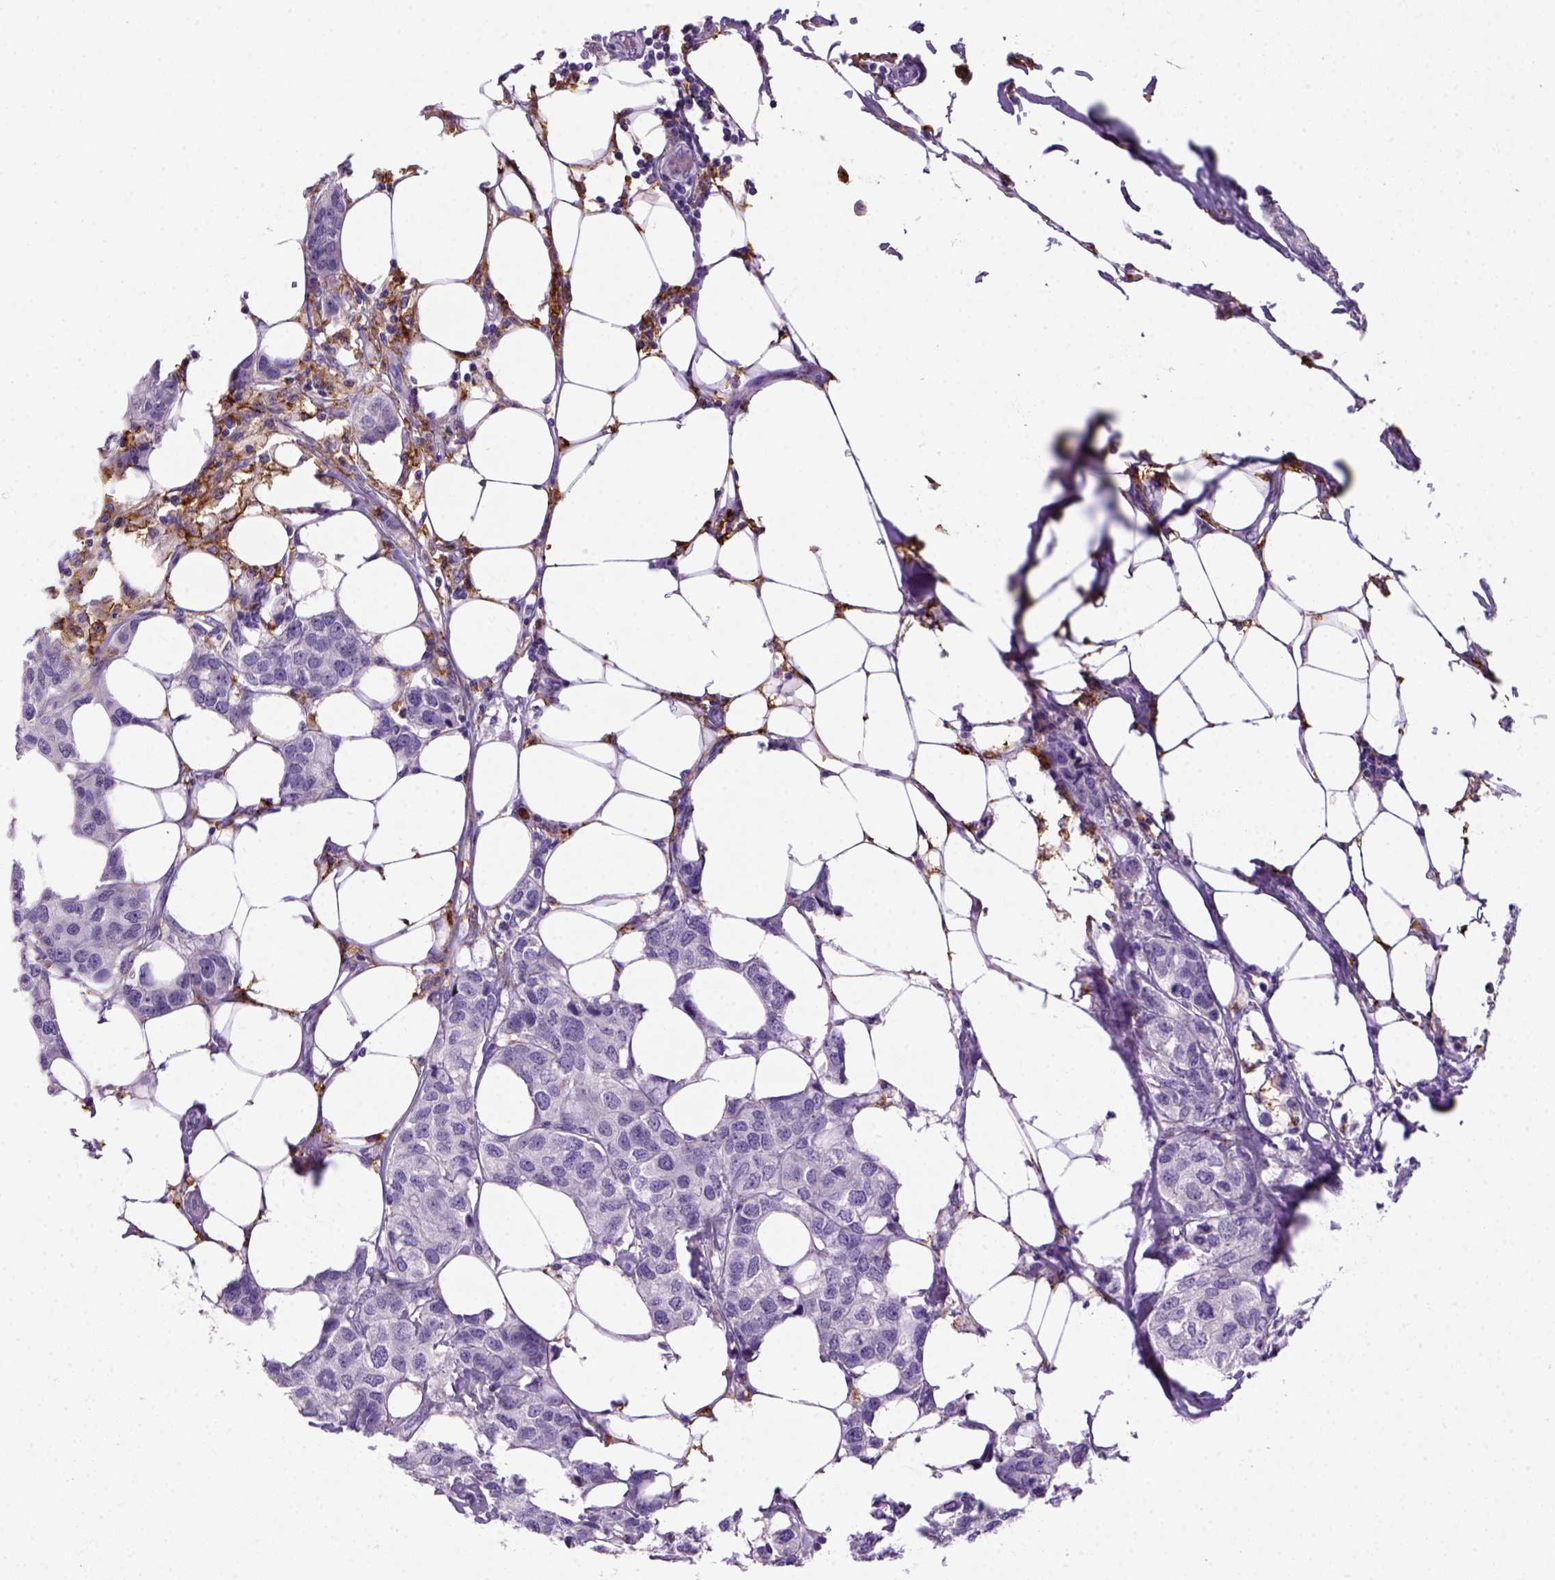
{"staining": {"intensity": "negative", "quantity": "none", "location": "none"}, "tissue": "breast cancer", "cell_type": "Tumor cells", "image_type": "cancer", "snomed": [{"axis": "morphology", "description": "Duct carcinoma"}, {"axis": "topography", "description": "Breast"}], "caption": "Immunohistochemical staining of human breast invasive ductal carcinoma demonstrates no significant expression in tumor cells. The staining was performed using DAB (3,3'-diaminobenzidine) to visualize the protein expression in brown, while the nuclei were stained in blue with hematoxylin (Magnification: 20x).", "gene": "CD14", "patient": {"sex": "female", "age": 80}}